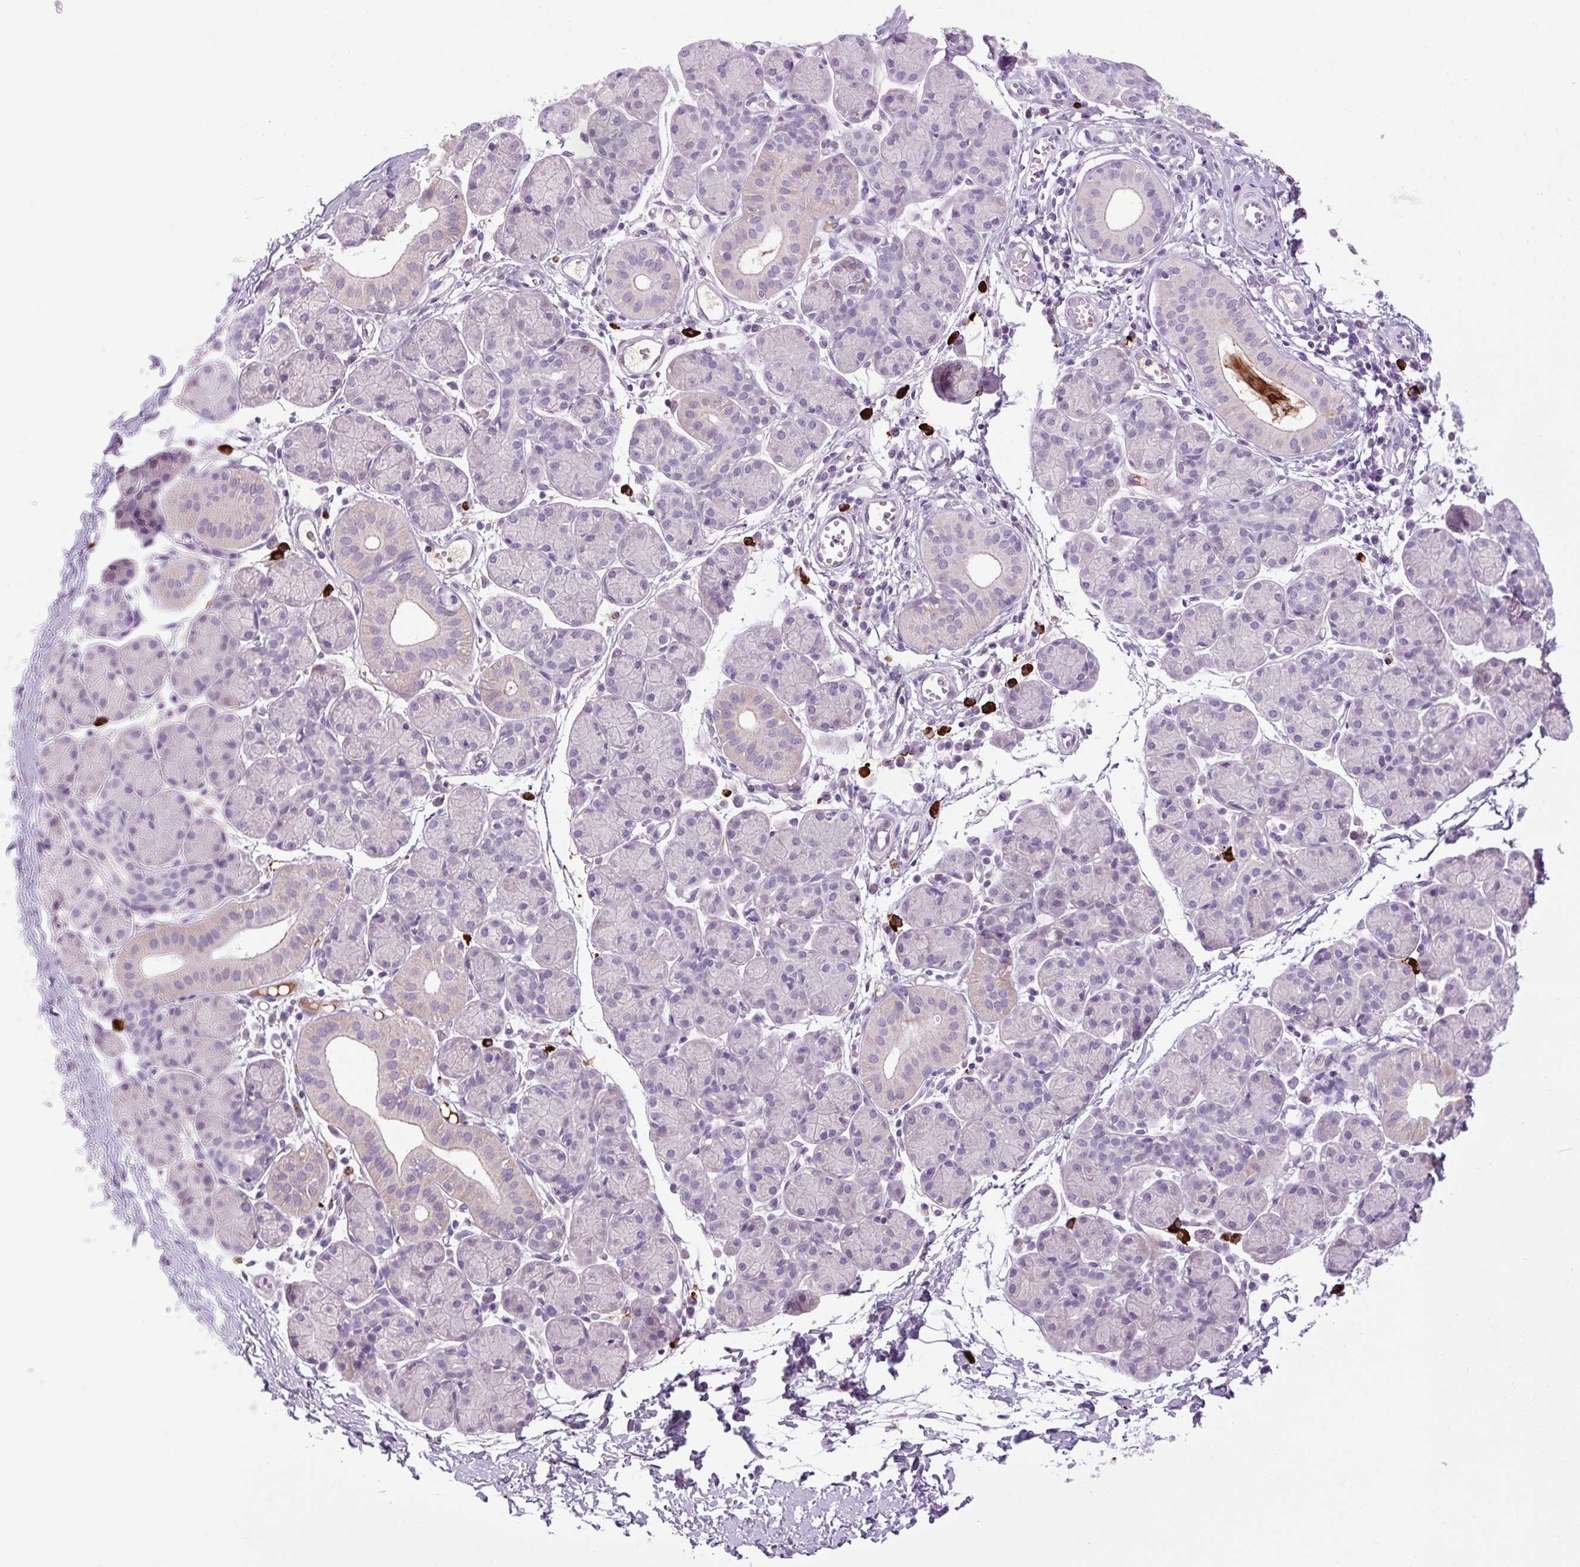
{"staining": {"intensity": "negative", "quantity": "none", "location": "none"}, "tissue": "salivary gland", "cell_type": "Glandular cells", "image_type": "normal", "snomed": [{"axis": "morphology", "description": "Normal tissue, NOS"}, {"axis": "morphology", "description": "Inflammation, NOS"}, {"axis": "topography", "description": "Lymph node"}, {"axis": "topography", "description": "Salivary gland"}], "caption": "Salivary gland was stained to show a protein in brown. There is no significant positivity in glandular cells.", "gene": "ARRDC2", "patient": {"sex": "male", "age": 3}}